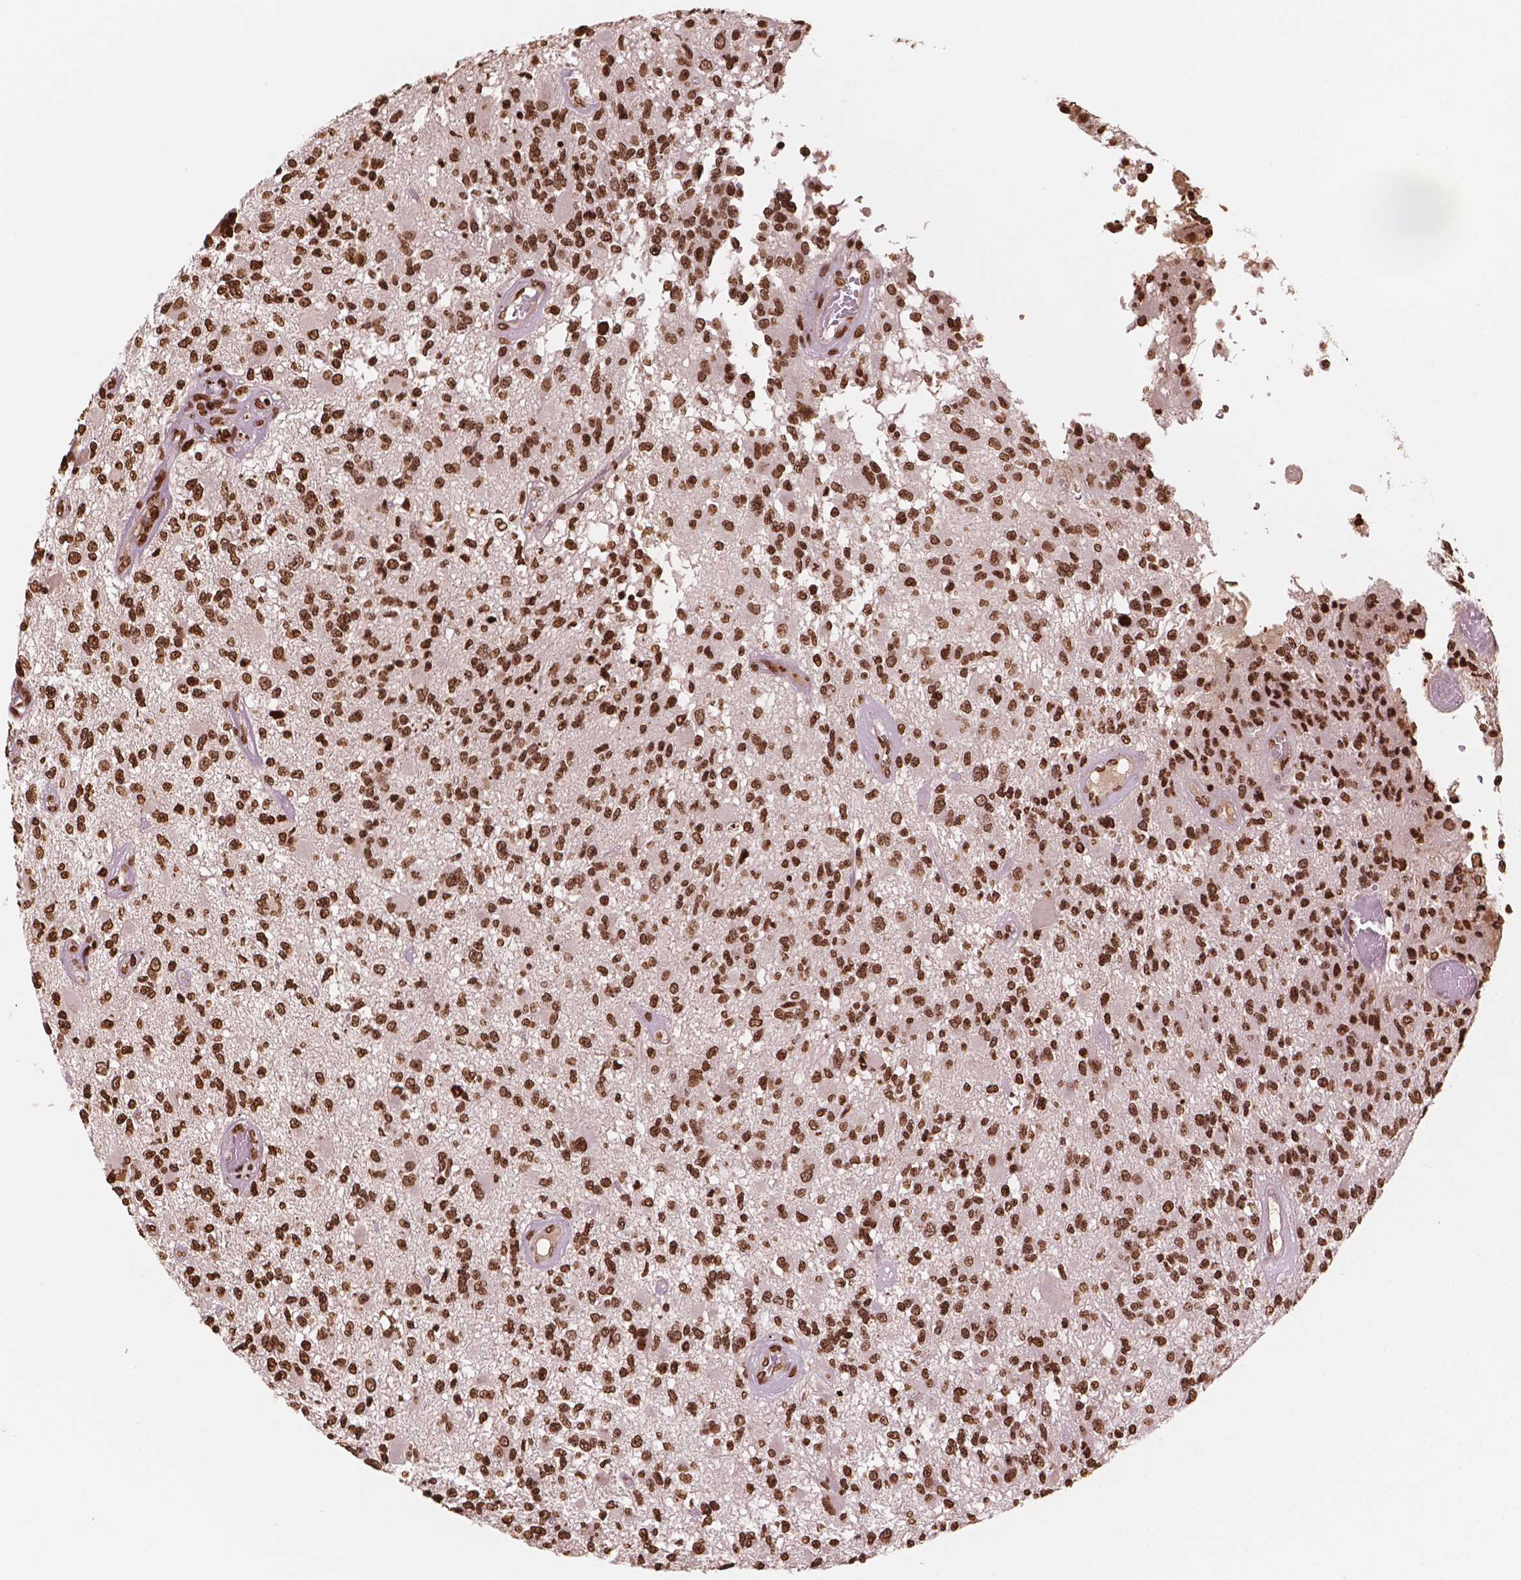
{"staining": {"intensity": "strong", "quantity": ">75%", "location": "nuclear"}, "tissue": "glioma", "cell_type": "Tumor cells", "image_type": "cancer", "snomed": [{"axis": "morphology", "description": "Glioma, malignant, High grade"}, {"axis": "topography", "description": "Brain"}], "caption": "Immunohistochemistry (IHC) photomicrograph of neoplastic tissue: malignant high-grade glioma stained using immunohistochemistry (IHC) reveals high levels of strong protein expression localized specifically in the nuclear of tumor cells, appearing as a nuclear brown color.", "gene": "H3C7", "patient": {"sex": "female", "age": 63}}